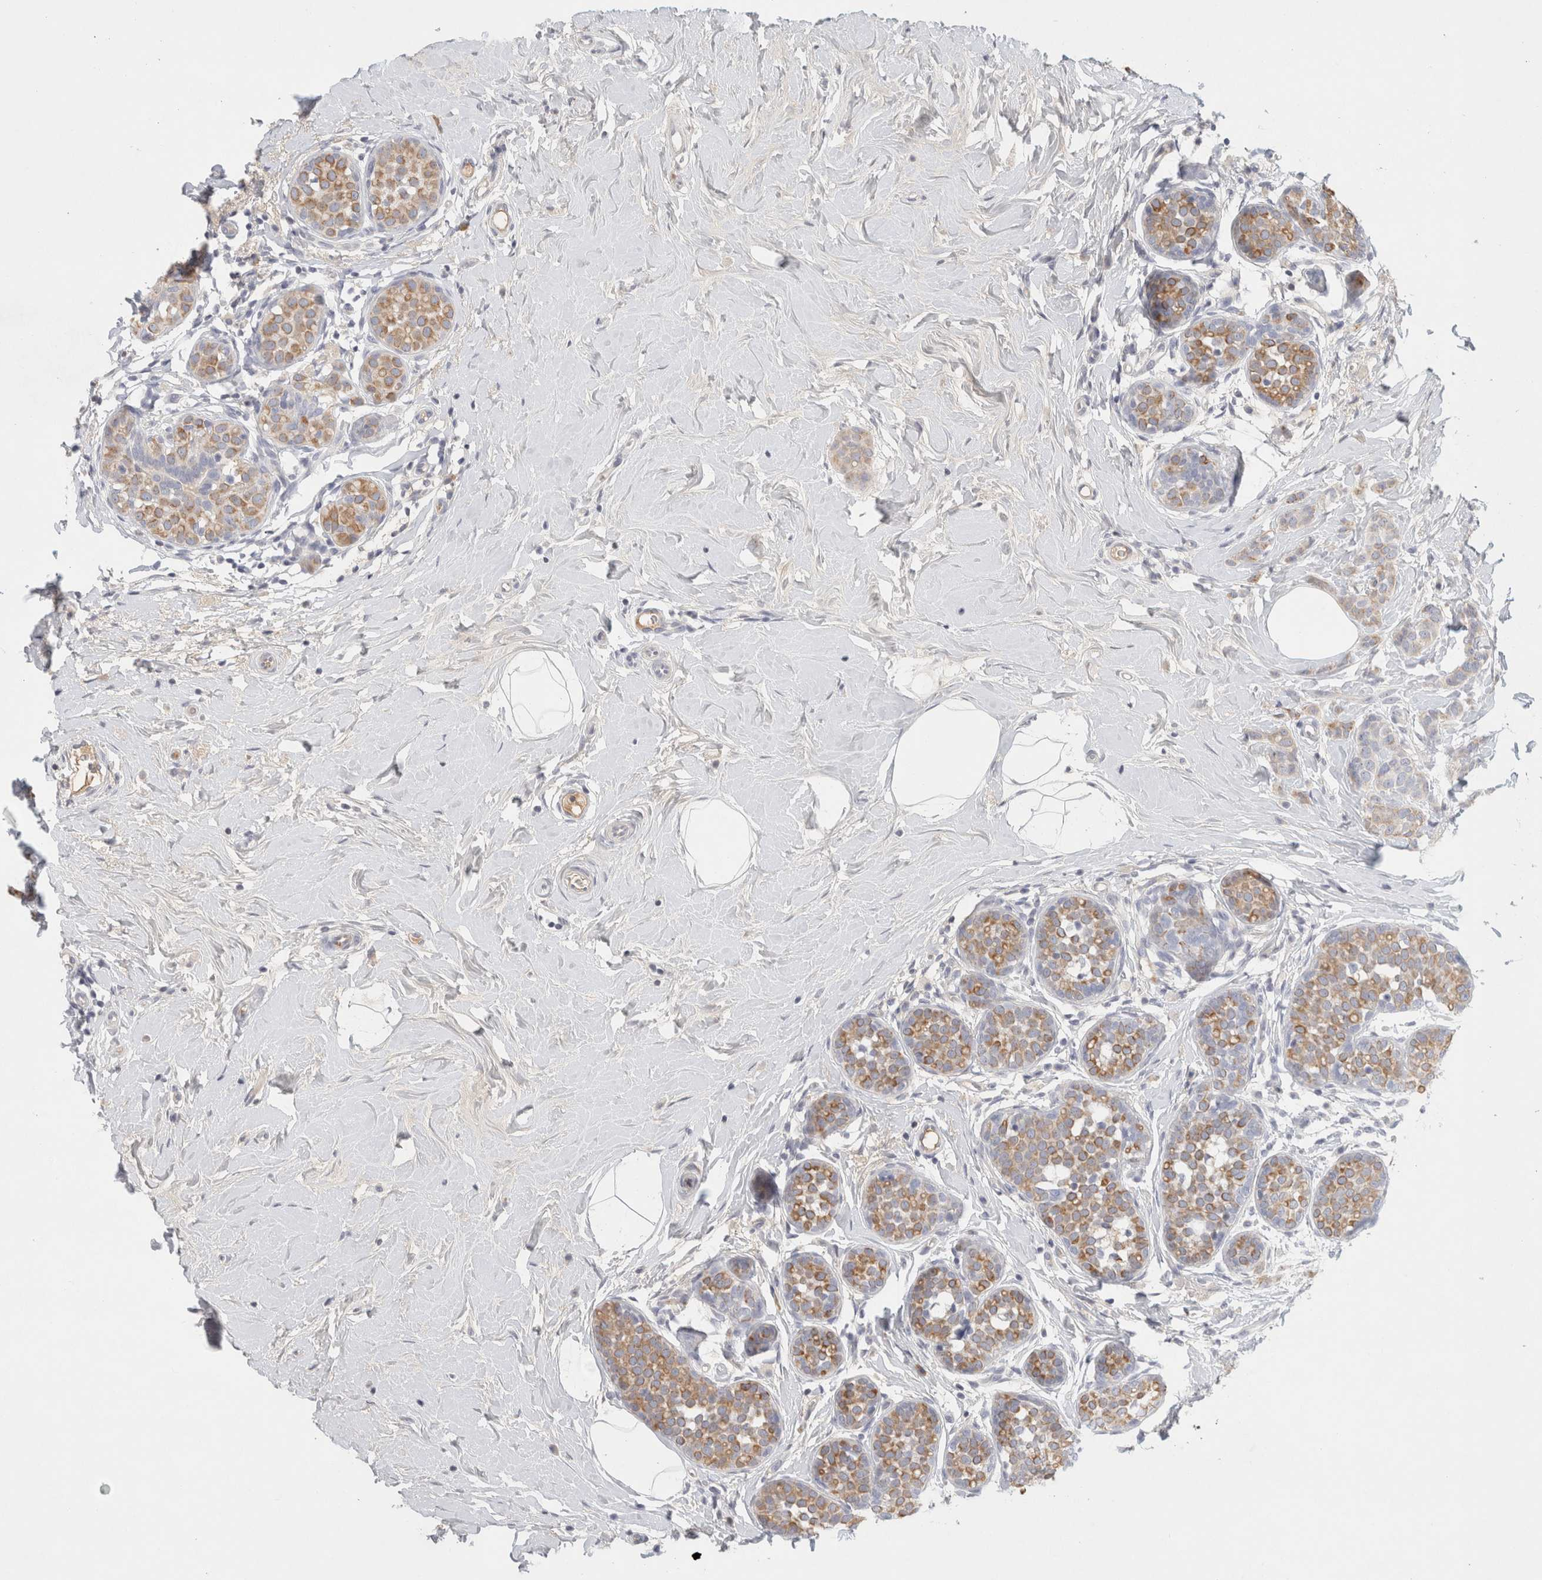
{"staining": {"intensity": "moderate", "quantity": ">75%", "location": "cytoplasmic/membranous"}, "tissue": "breast cancer", "cell_type": "Tumor cells", "image_type": "cancer", "snomed": [{"axis": "morphology", "description": "Lobular carcinoma, in situ"}, {"axis": "morphology", "description": "Lobular carcinoma"}, {"axis": "topography", "description": "Breast"}], "caption": "Immunohistochemistry (IHC) (DAB (3,3'-diaminobenzidine)) staining of human breast cancer (lobular carcinoma in situ) exhibits moderate cytoplasmic/membranous protein expression in about >75% of tumor cells.", "gene": "STK31", "patient": {"sex": "female", "age": 41}}